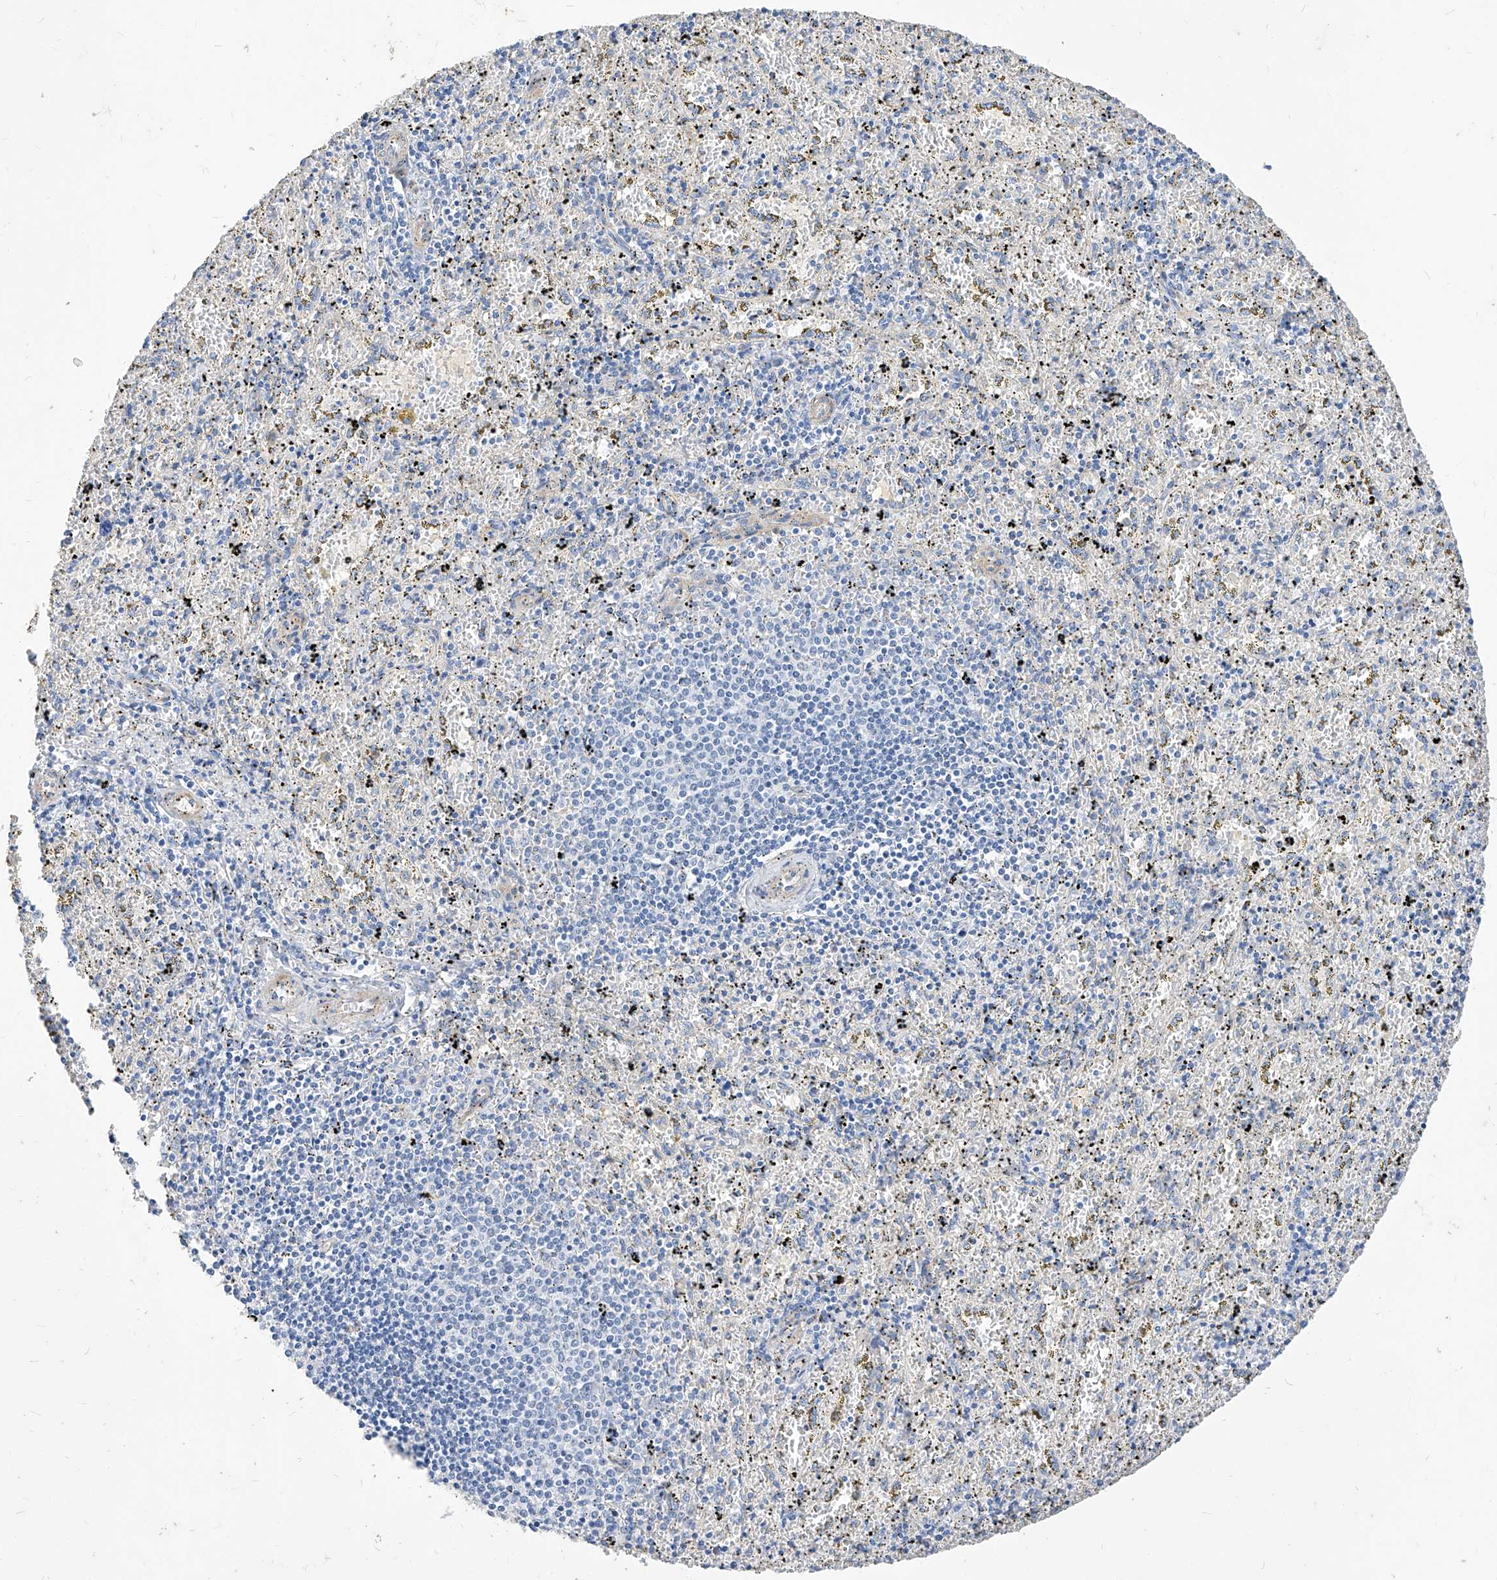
{"staining": {"intensity": "negative", "quantity": "none", "location": "none"}, "tissue": "spleen", "cell_type": "Cells in red pulp", "image_type": "normal", "snomed": [{"axis": "morphology", "description": "Normal tissue, NOS"}, {"axis": "topography", "description": "Spleen"}], "caption": "A high-resolution photomicrograph shows IHC staining of normal spleen, which exhibits no significant expression in cells in red pulp.", "gene": "SCGB2A1", "patient": {"sex": "male", "age": 11}}